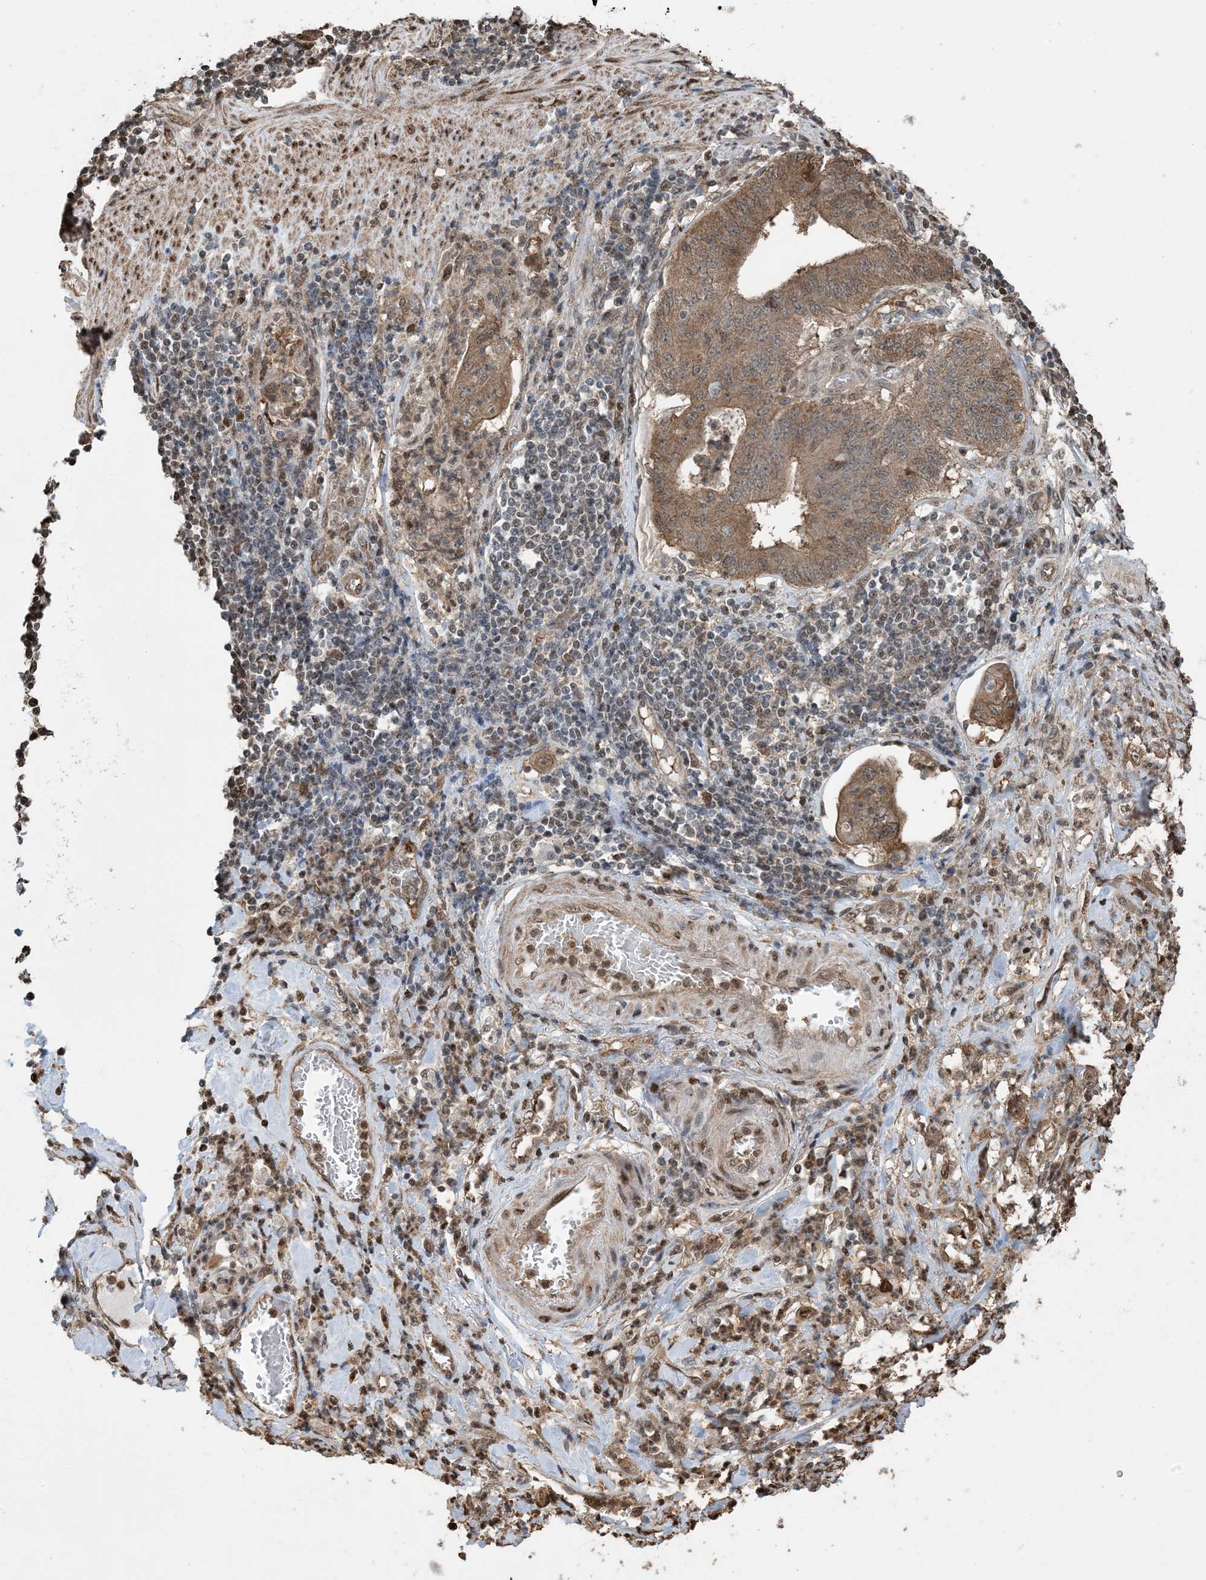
{"staining": {"intensity": "moderate", "quantity": ">75%", "location": "cytoplasmic/membranous"}, "tissue": "stomach cancer", "cell_type": "Tumor cells", "image_type": "cancer", "snomed": [{"axis": "morphology", "description": "Adenocarcinoma, NOS"}, {"axis": "topography", "description": "Stomach"}], "caption": "A histopathology image showing moderate cytoplasmic/membranous positivity in approximately >75% of tumor cells in stomach cancer, as visualized by brown immunohistochemical staining.", "gene": "HSPA1A", "patient": {"sex": "female", "age": 73}}